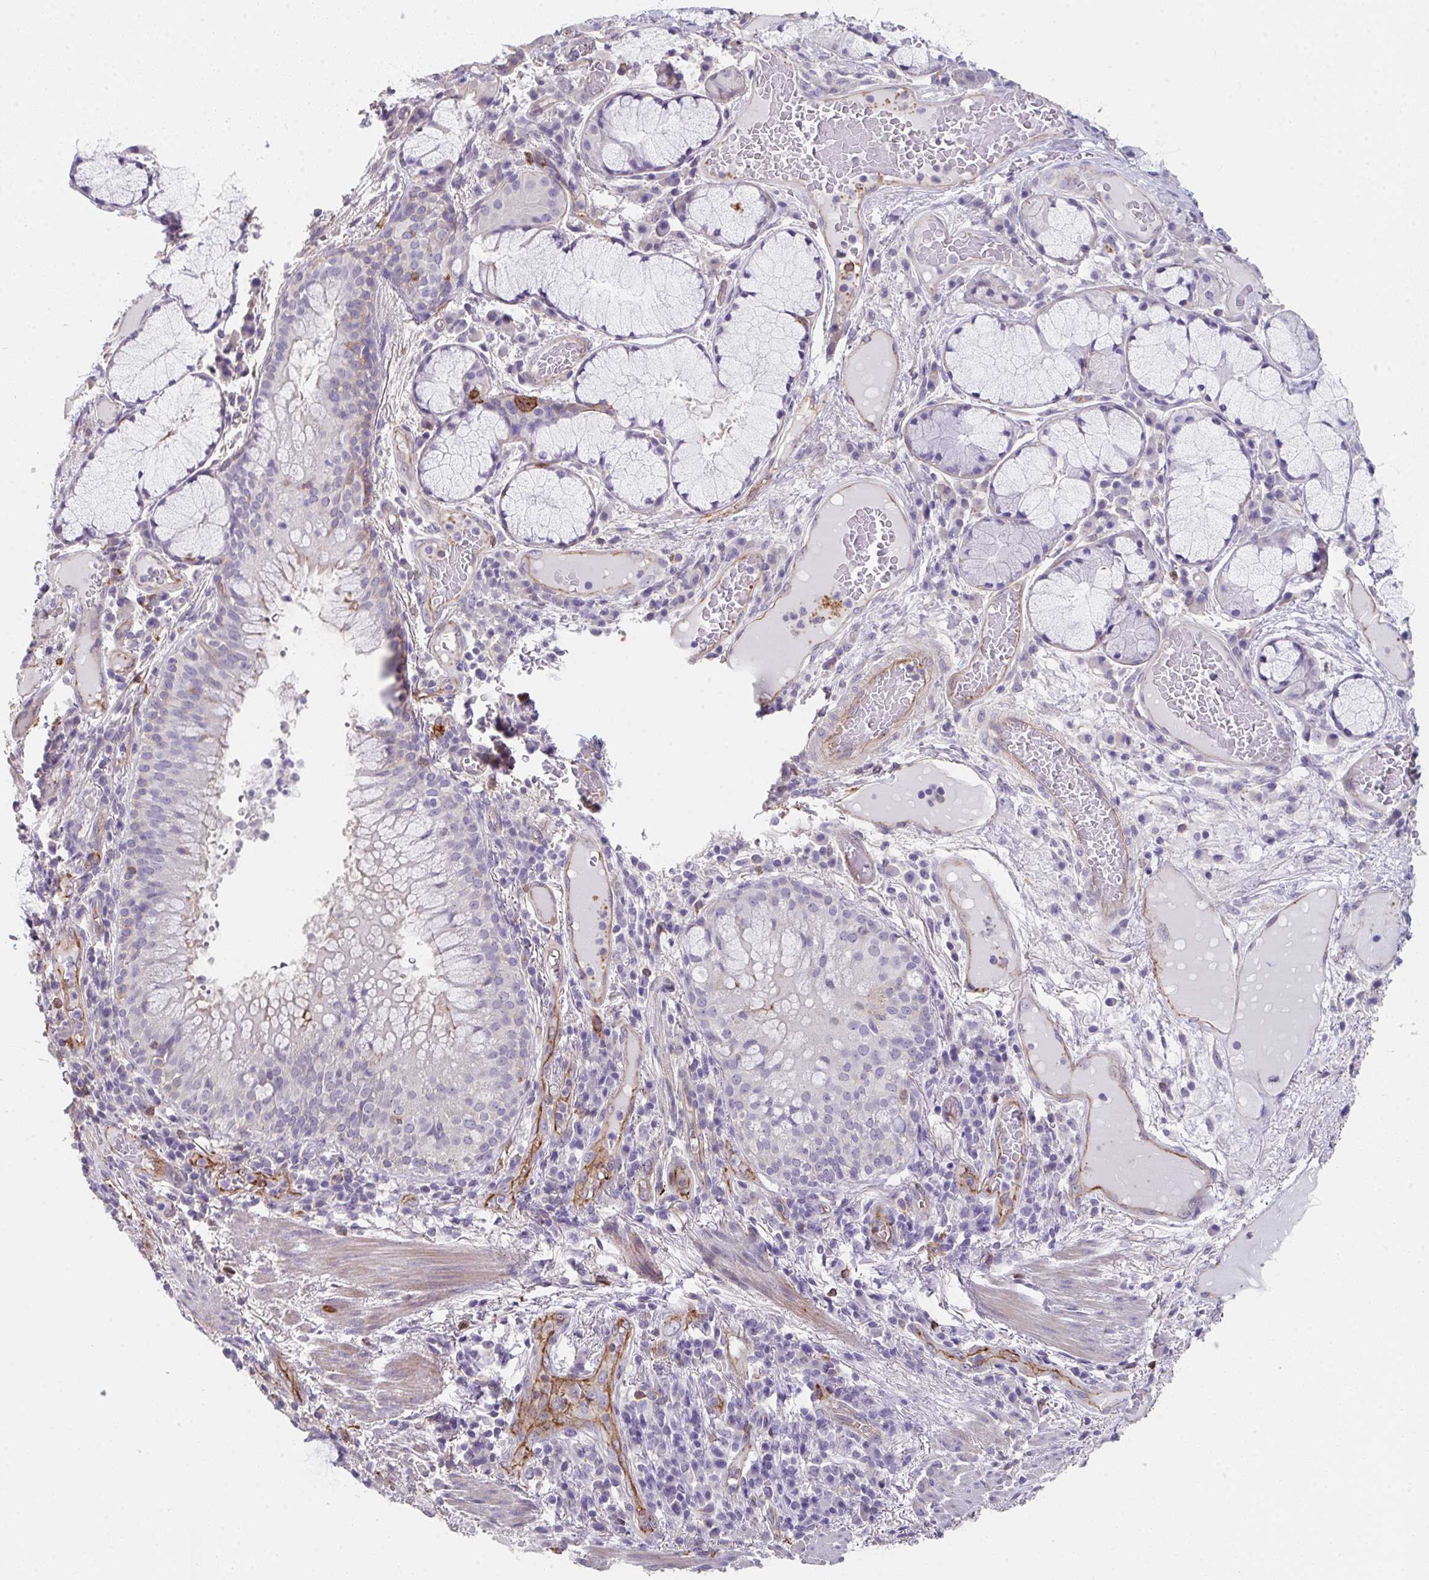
{"staining": {"intensity": "negative", "quantity": "none", "location": "none"}, "tissue": "bronchus", "cell_type": "Respiratory epithelial cells", "image_type": "normal", "snomed": [{"axis": "morphology", "description": "Normal tissue, NOS"}, {"axis": "topography", "description": "Cartilage tissue"}, {"axis": "topography", "description": "Bronchus"}], "caption": "High power microscopy micrograph of an immunohistochemistry image of benign bronchus, revealing no significant expression in respiratory epithelial cells.", "gene": "DBN1", "patient": {"sex": "male", "age": 56}}